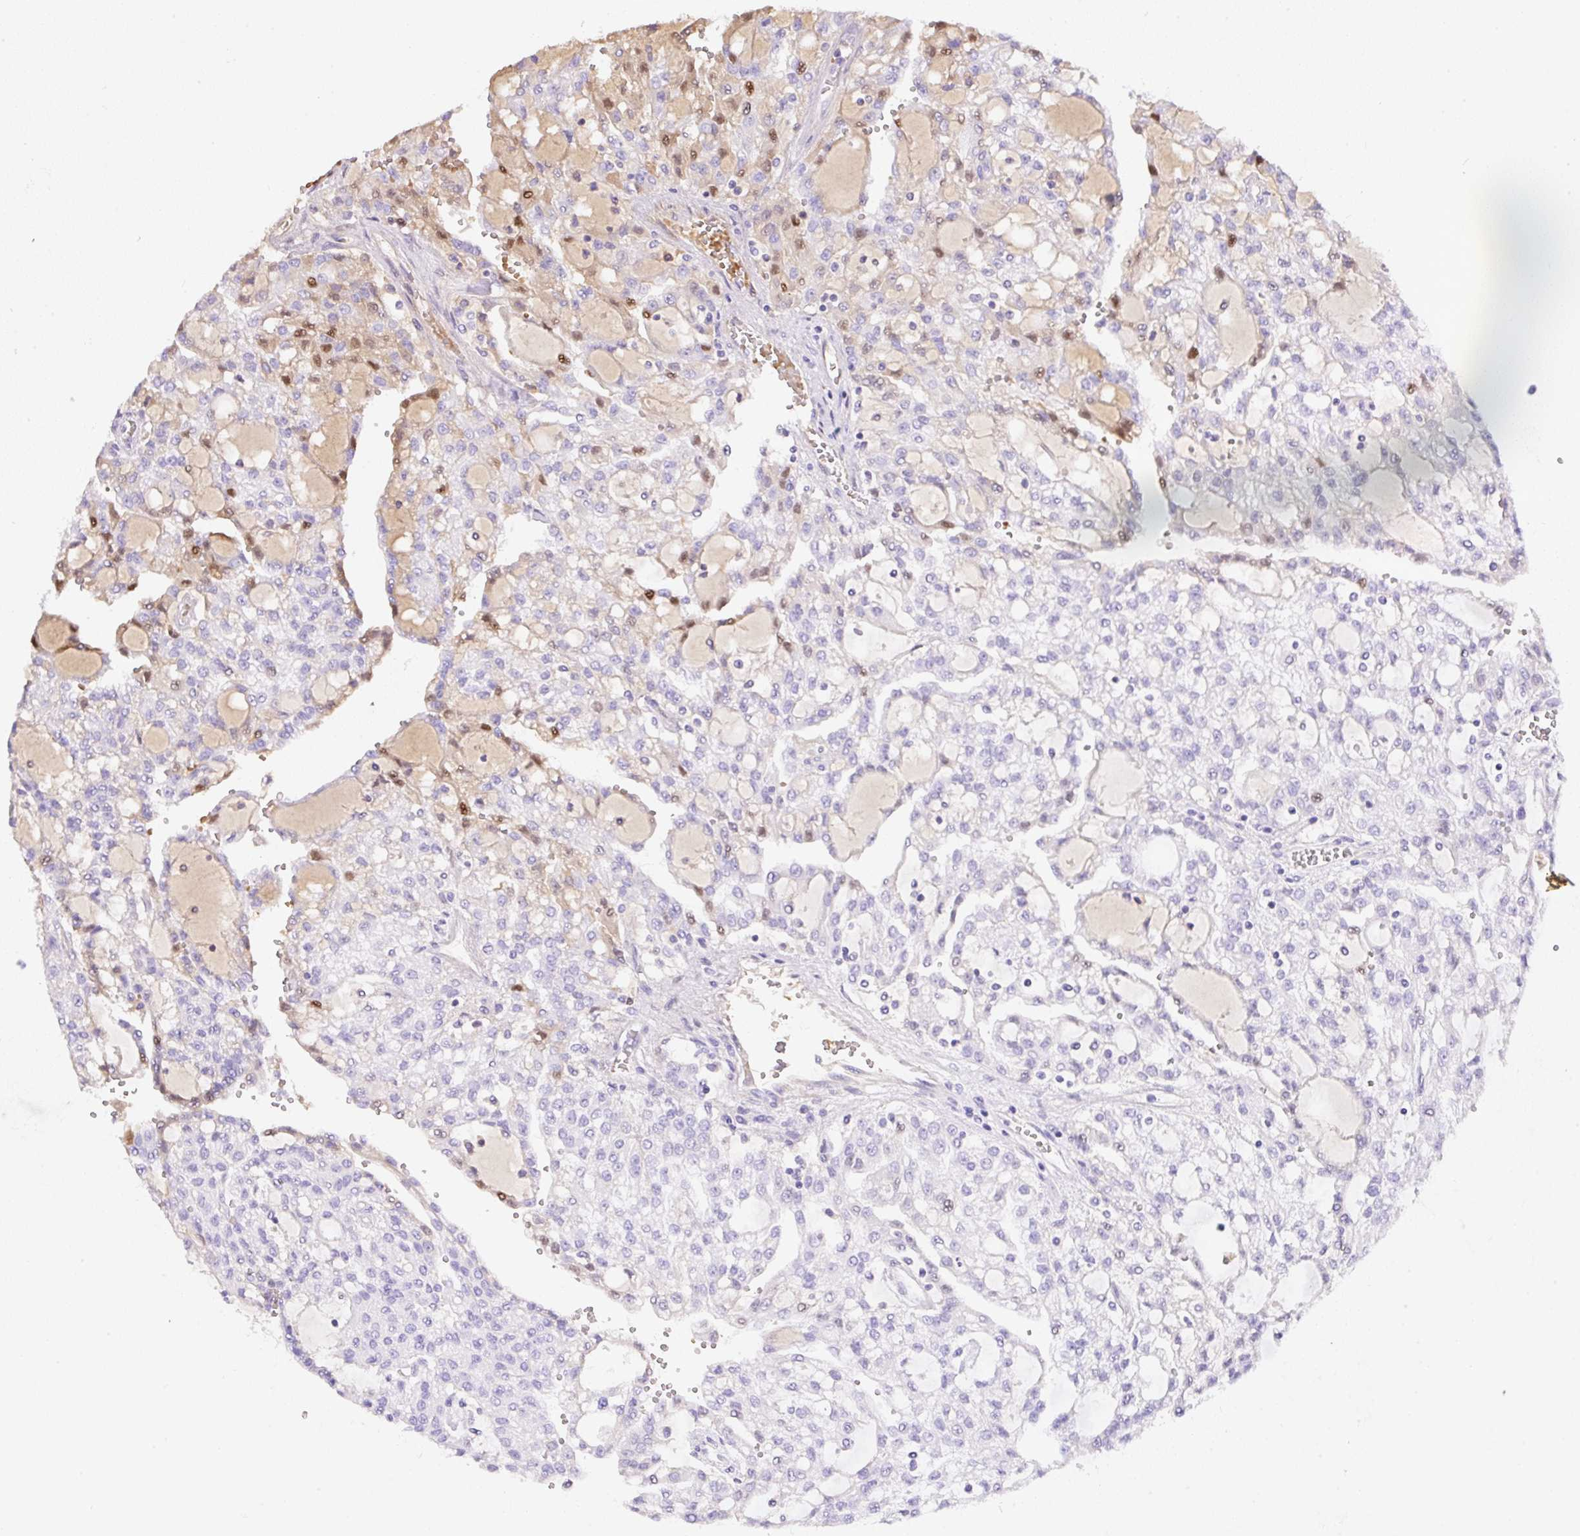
{"staining": {"intensity": "moderate", "quantity": "<25%", "location": "nuclear"}, "tissue": "renal cancer", "cell_type": "Tumor cells", "image_type": "cancer", "snomed": [{"axis": "morphology", "description": "Adenocarcinoma, NOS"}, {"axis": "topography", "description": "Kidney"}], "caption": "The immunohistochemical stain labels moderate nuclear expression in tumor cells of renal adenocarcinoma tissue. (DAB (3,3'-diaminobenzidine) = brown stain, brightfield microscopy at high magnification).", "gene": "TDRD15", "patient": {"sex": "male", "age": 63}}